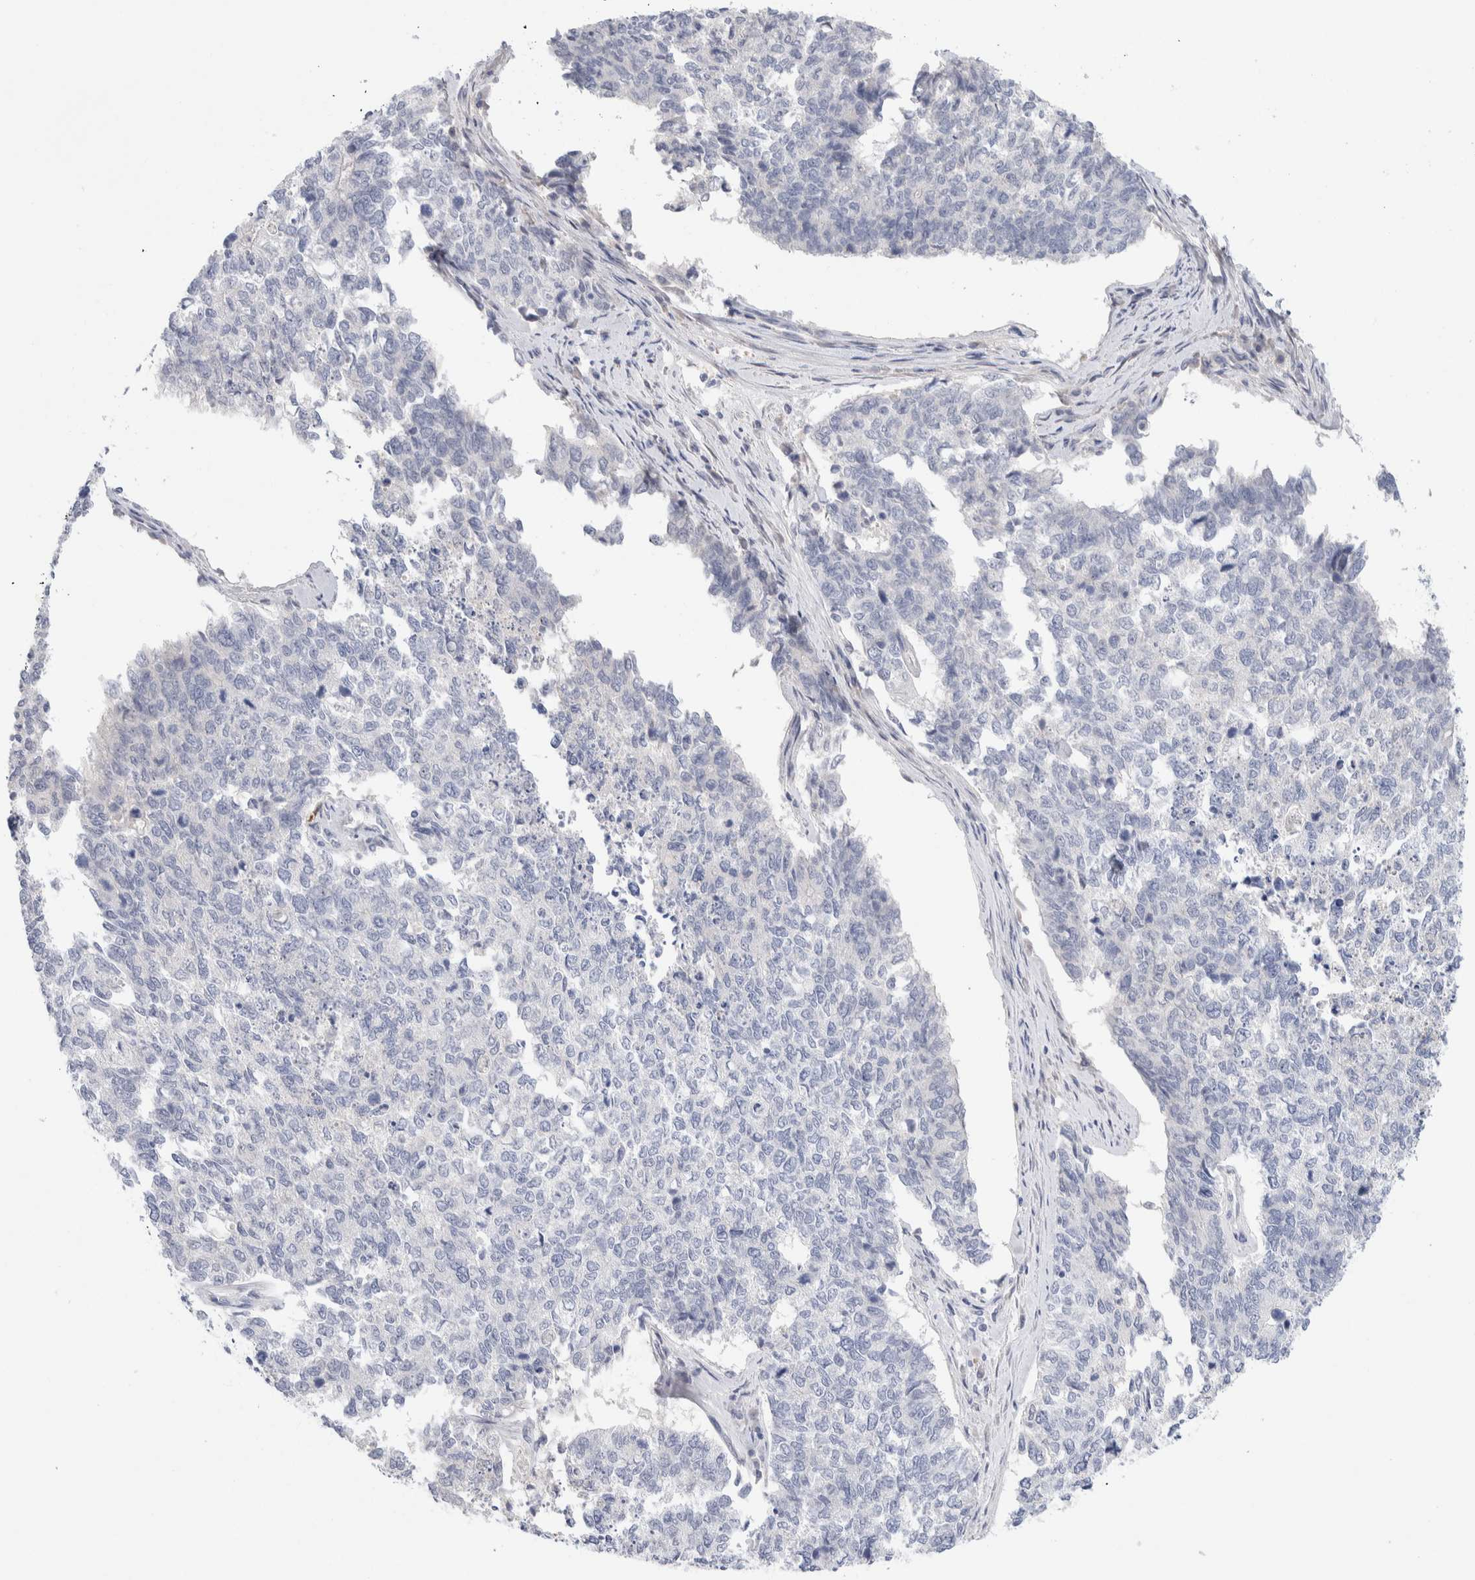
{"staining": {"intensity": "negative", "quantity": "none", "location": "none"}, "tissue": "cervical cancer", "cell_type": "Tumor cells", "image_type": "cancer", "snomed": [{"axis": "morphology", "description": "Squamous cell carcinoma, NOS"}, {"axis": "topography", "description": "Cervix"}], "caption": "Cervical cancer stained for a protein using IHC reveals no expression tumor cells.", "gene": "DNAJB6", "patient": {"sex": "female", "age": 63}}